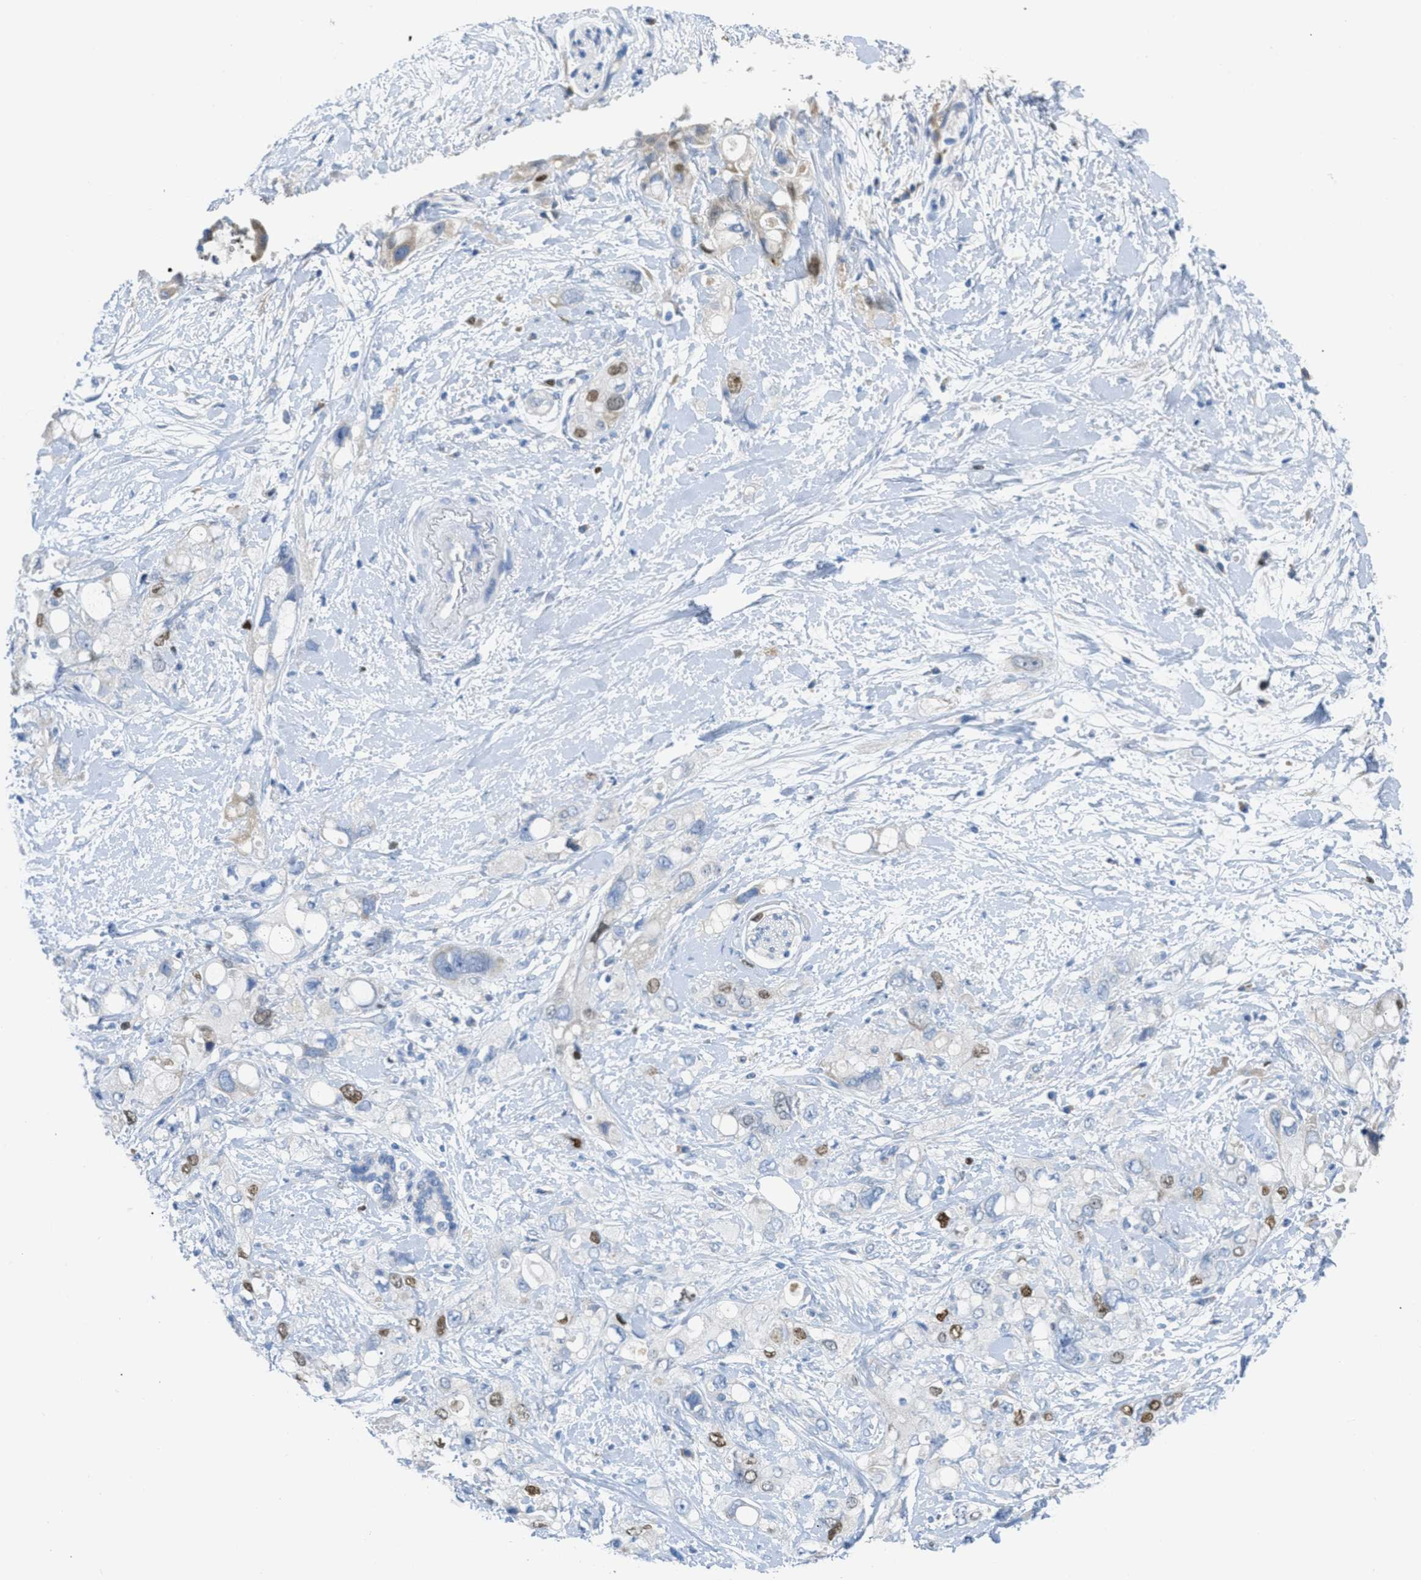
{"staining": {"intensity": "moderate", "quantity": "25%-75%", "location": "nuclear"}, "tissue": "pancreatic cancer", "cell_type": "Tumor cells", "image_type": "cancer", "snomed": [{"axis": "morphology", "description": "Adenocarcinoma, NOS"}, {"axis": "topography", "description": "Pancreas"}], "caption": "Immunohistochemistry (IHC) of human adenocarcinoma (pancreatic) exhibits medium levels of moderate nuclear expression in approximately 25%-75% of tumor cells.", "gene": "ORC6", "patient": {"sex": "female", "age": 56}}